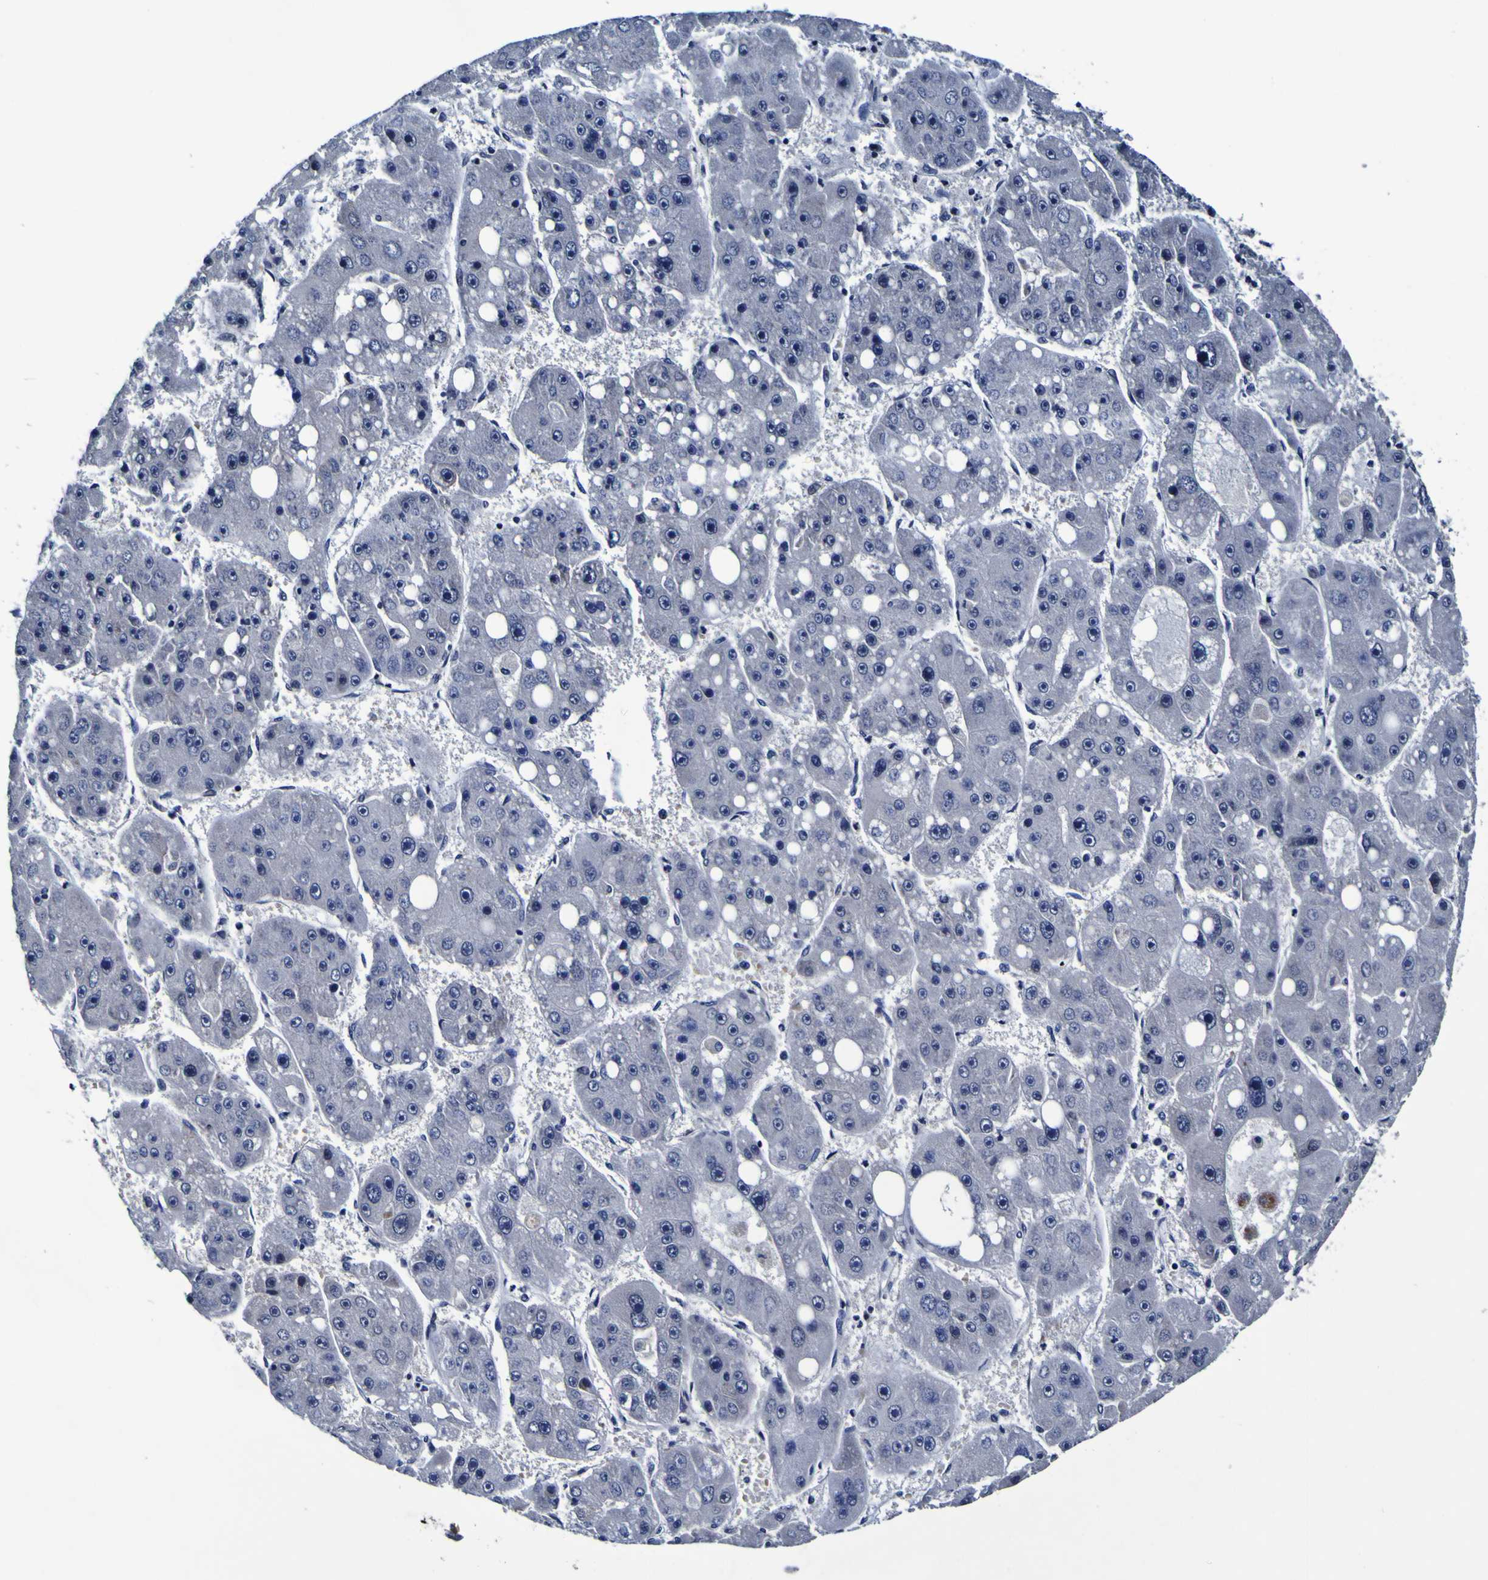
{"staining": {"intensity": "negative", "quantity": "none", "location": "none"}, "tissue": "liver cancer", "cell_type": "Tumor cells", "image_type": "cancer", "snomed": [{"axis": "morphology", "description": "Carcinoma, Hepatocellular, NOS"}, {"axis": "topography", "description": "Liver"}], "caption": "An immunohistochemistry image of liver cancer is shown. There is no staining in tumor cells of liver cancer.", "gene": "SORCS1", "patient": {"sex": "female", "age": 61}}